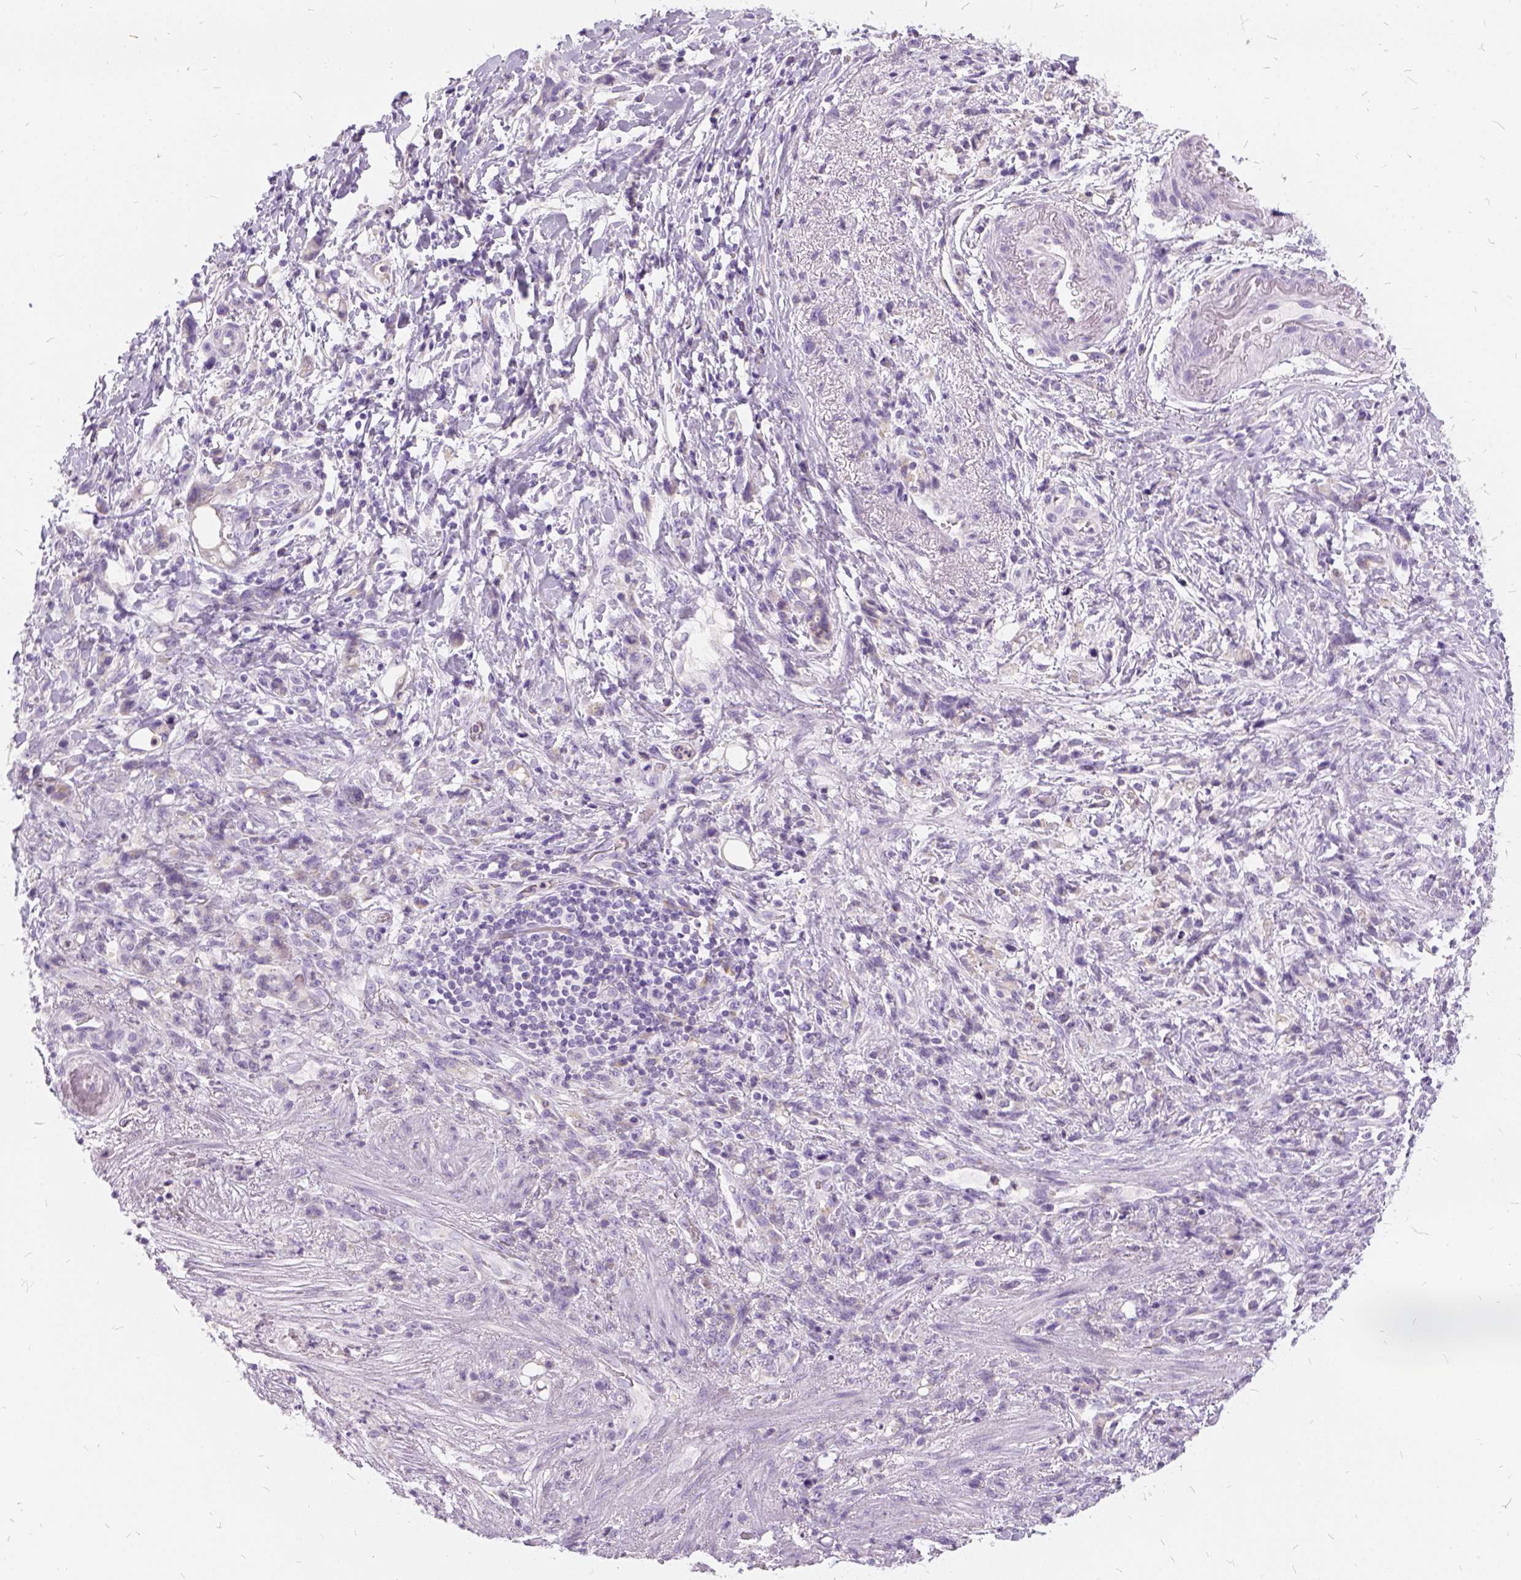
{"staining": {"intensity": "negative", "quantity": "none", "location": "none"}, "tissue": "stomach cancer", "cell_type": "Tumor cells", "image_type": "cancer", "snomed": [{"axis": "morphology", "description": "Adenocarcinoma, NOS"}, {"axis": "topography", "description": "Stomach"}], "caption": "This is a image of immunohistochemistry staining of adenocarcinoma (stomach), which shows no staining in tumor cells. The staining is performed using DAB (3,3'-diaminobenzidine) brown chromogen with nuclei counter-stained in using hematoxylin.", "gene": "FDX1", "patient": {"sex": "female", "age": 84}}